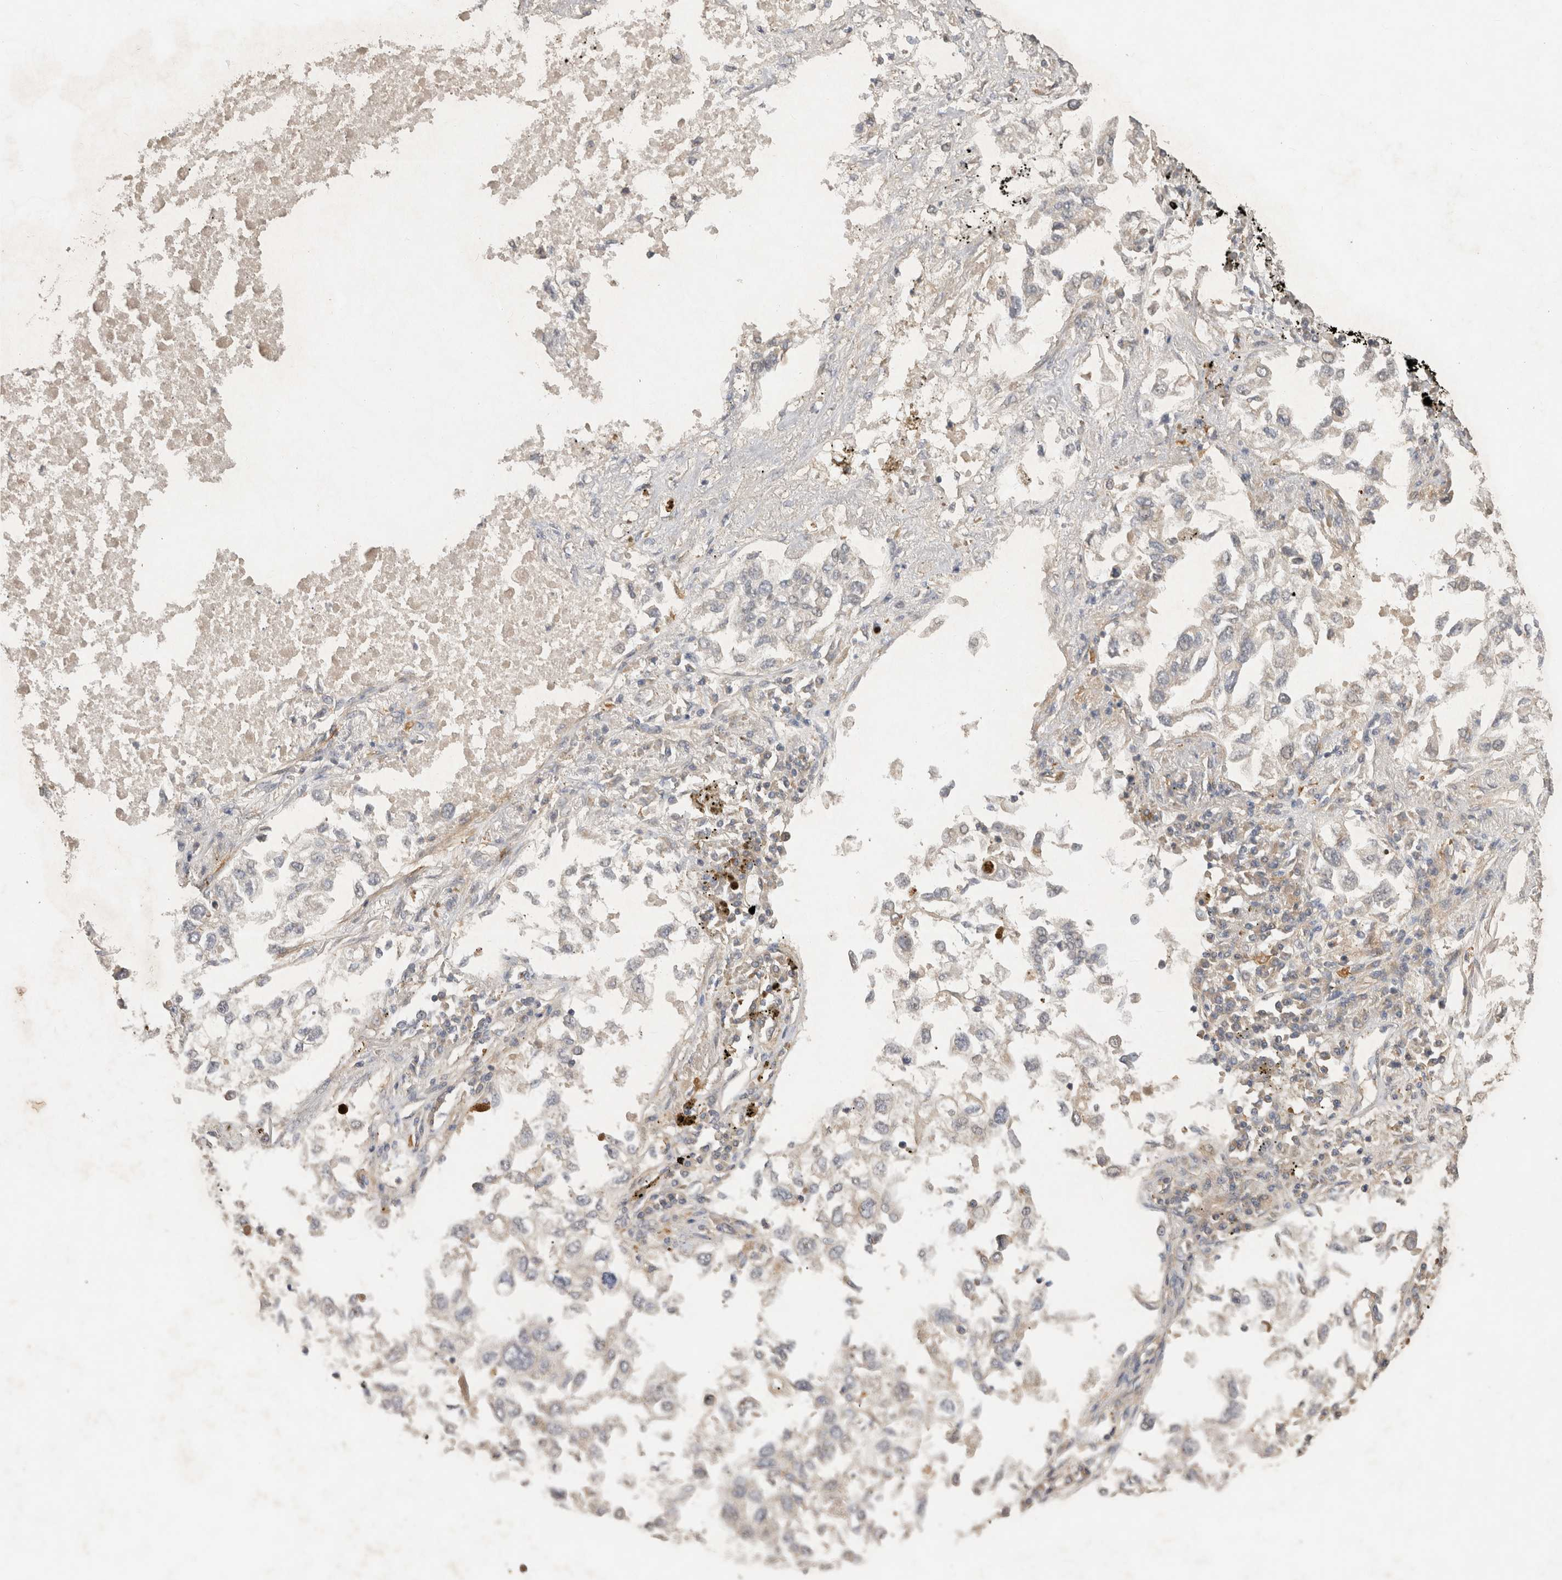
{"staining": {"intensity": "negative", "quantity": "none", "location": "none"}, "tissue": "lung cancer", "cell_type": "Tumor cells", "image_type": "cancer", "snomed": [{"axis": "morphology", "description": "Inflammation, NOS"}, {"axis": "morphology", "description": "Adenocarcinoma, NOS"}, {"axis": "topography", "description": "Lung"}], "caption": "Image shows no significant protein staining in tumor cells of lung cancer.", "gene": "PPP1R42", "patient": {"sex": "male", "age": 63}}